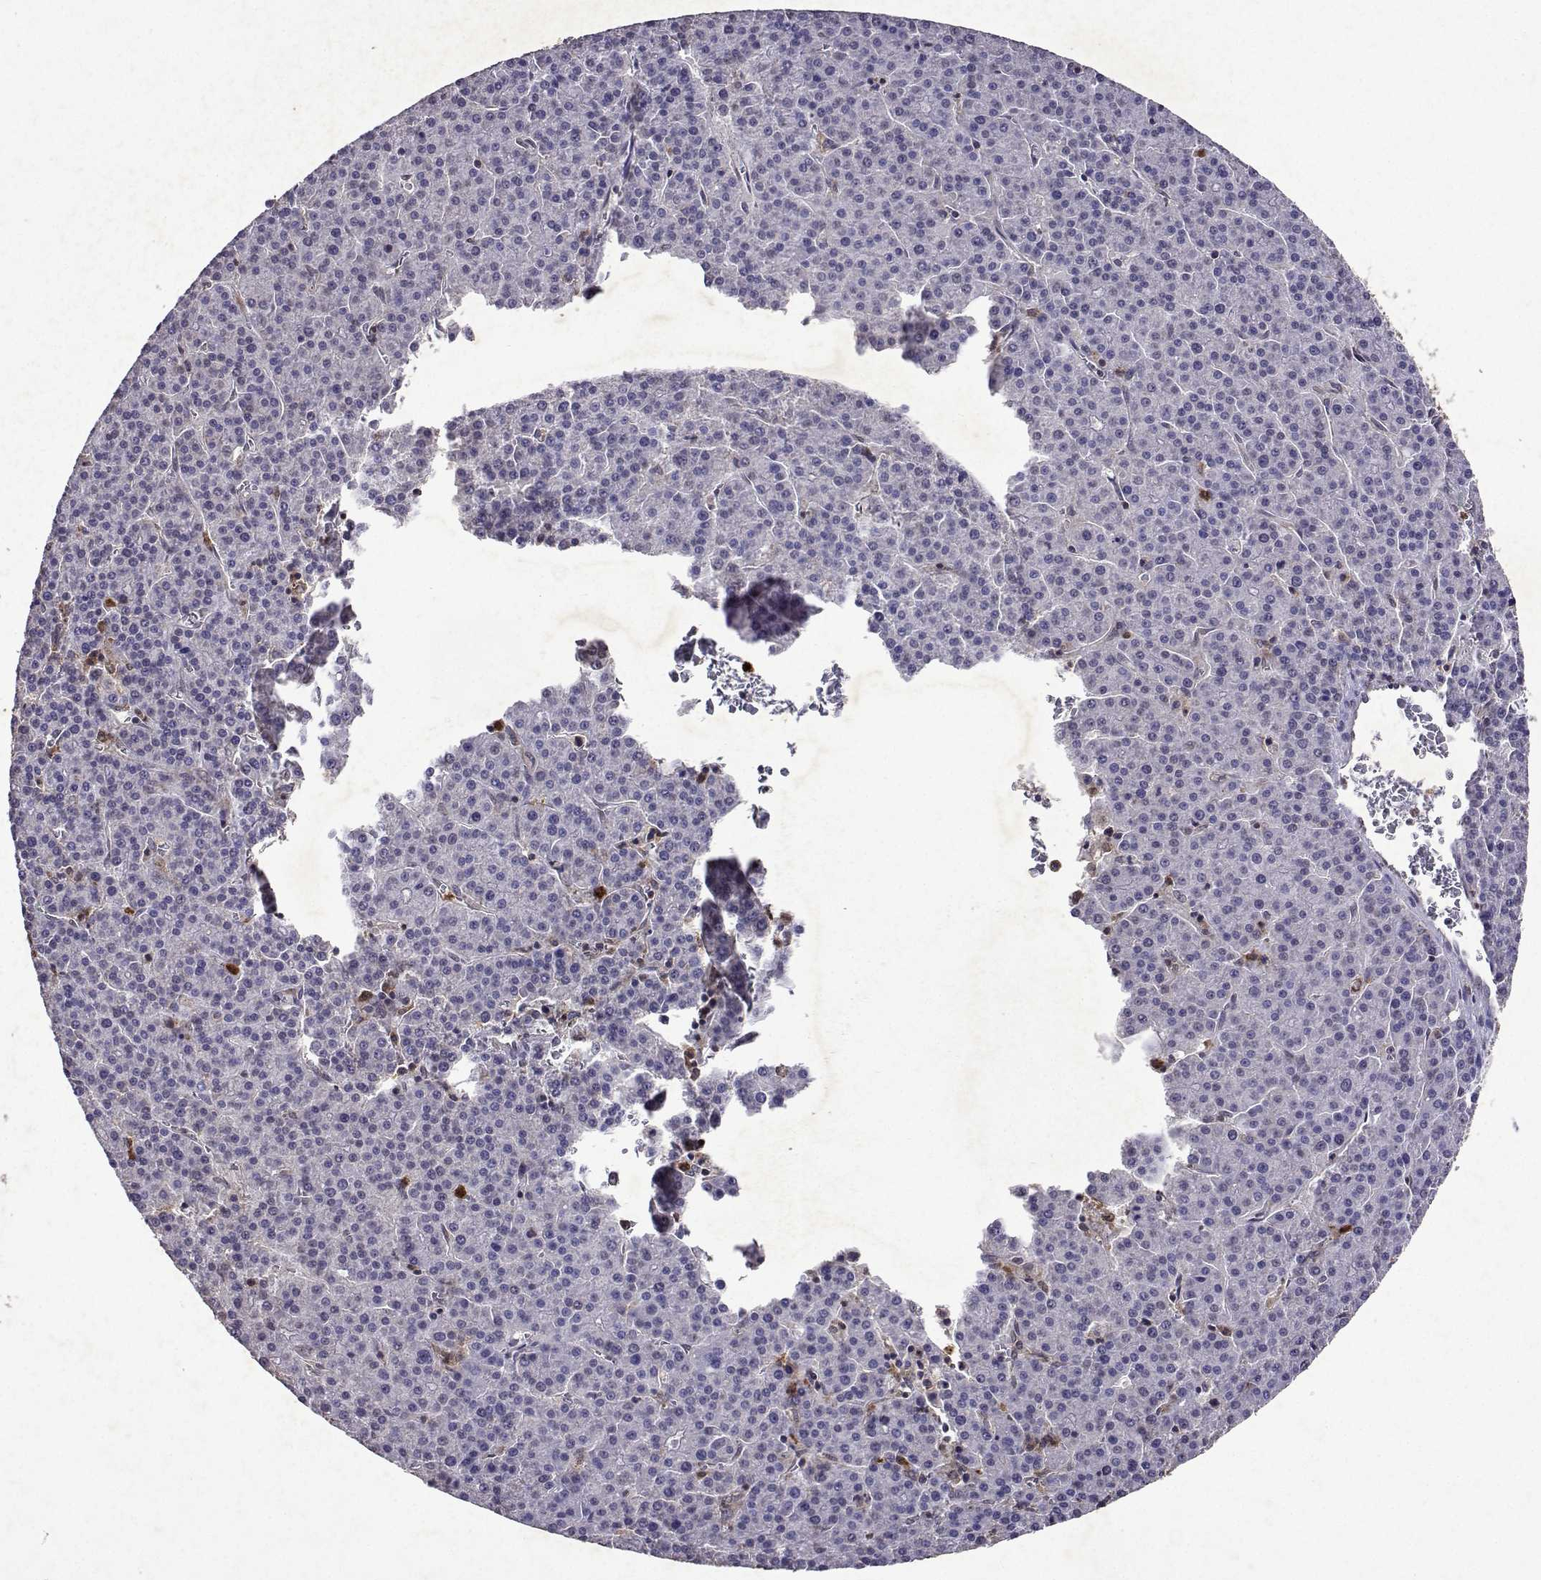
{"staining": {"intensity": "negative", "quantity": "none", "location": "none"}, "tissue": "liver cancer", "cell_type": "Tumor cells", "image_type": "cancer", "snomed": [{"axis": "morphology", "description": "Carcinoma, Hepatocellular, NOS"}, {"axis": "topography", "description": "Liver"}], "caption": "Tumor cells show no significant positivity in liver hepatocellular carcinoma.", "gene": "APAF1", "patient": {"sex": "female", "age": 58}}